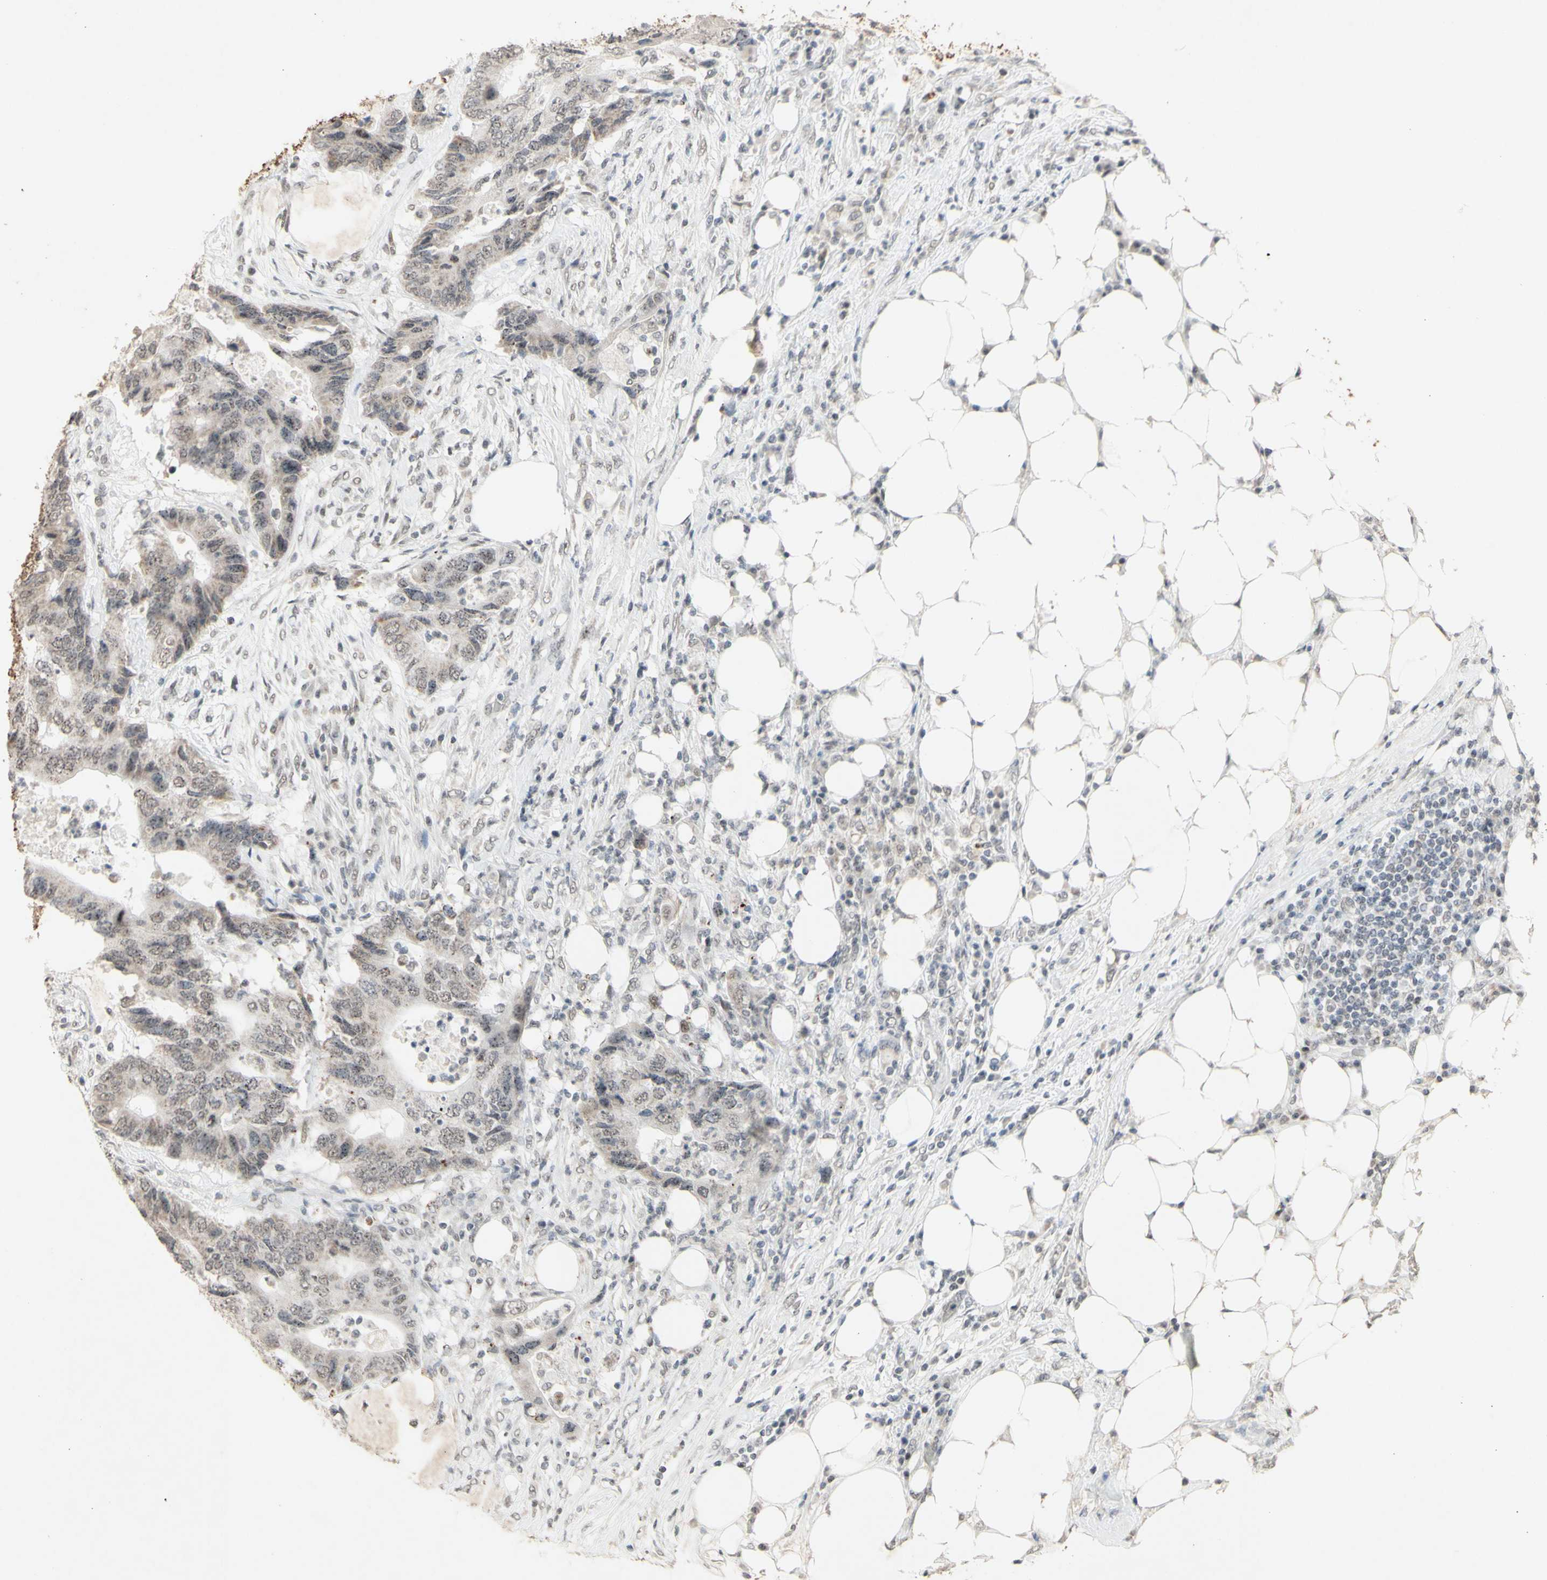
{"staining": {"intensity": "weak", "quantity": "25%-75%", "location": "cytoplasmic/membranous"}, "tissue": "colorectal cancer", "cell_type": "Tumor cells", "image_type": "cancer", "snomed": [{"axis": "morphology", "description": "Adenocarcinoma, NOS"}, {"axis": "topography", "description": "Colon"}], "caption": "The histopathology image demonstrates immunohistochemical staining of adenocarcinoma (colorectal). There is weak cytoplasmic/membranous positivity is present in about 25%-75% of tumor cells.", "gene": "CENPB", "patient": {"sex": "male", "age": 71}}